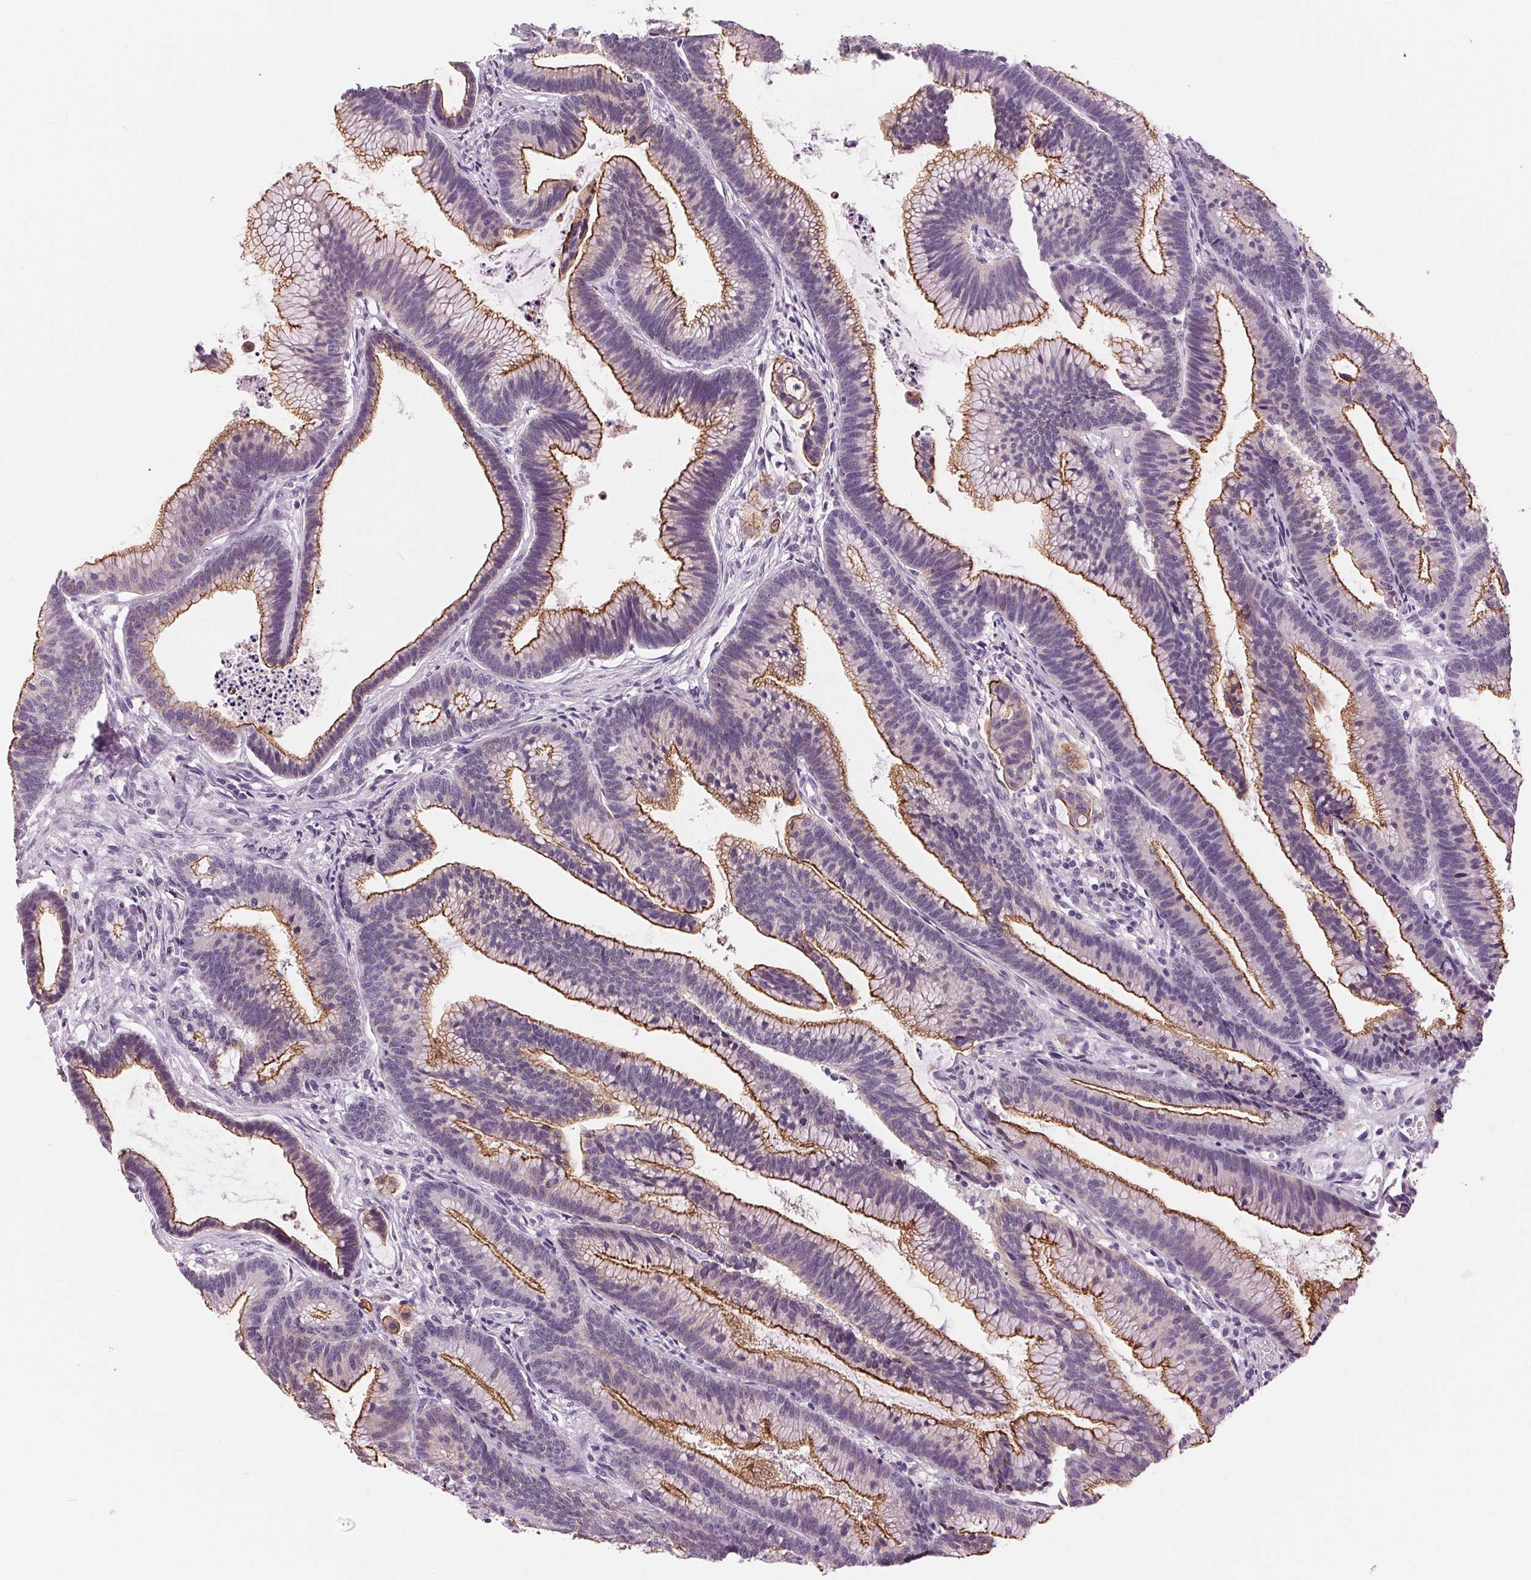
{"staining": {"intensity": "strong", "quantity": "25%-75%", "location": "cytoplasmic/membranous"}, "tissue": "colorectal cancer", "cell_type": "Tumor cells", "image_type": "cancer", "snomed": [{"axis": "morphology", "description": "Adenocarcinoma, NOS"}, {"axis": "topography", "description": "Colon"}], "caption": "A histopathology image showing strong cytoplasmic/membranous staining in approximately 25%-75% of tumor cells in colorectal cancer, as visualized by brown immunohistochemical staining.", "gene": "MISP", "patient": {"sex": "female", "age": 78}}